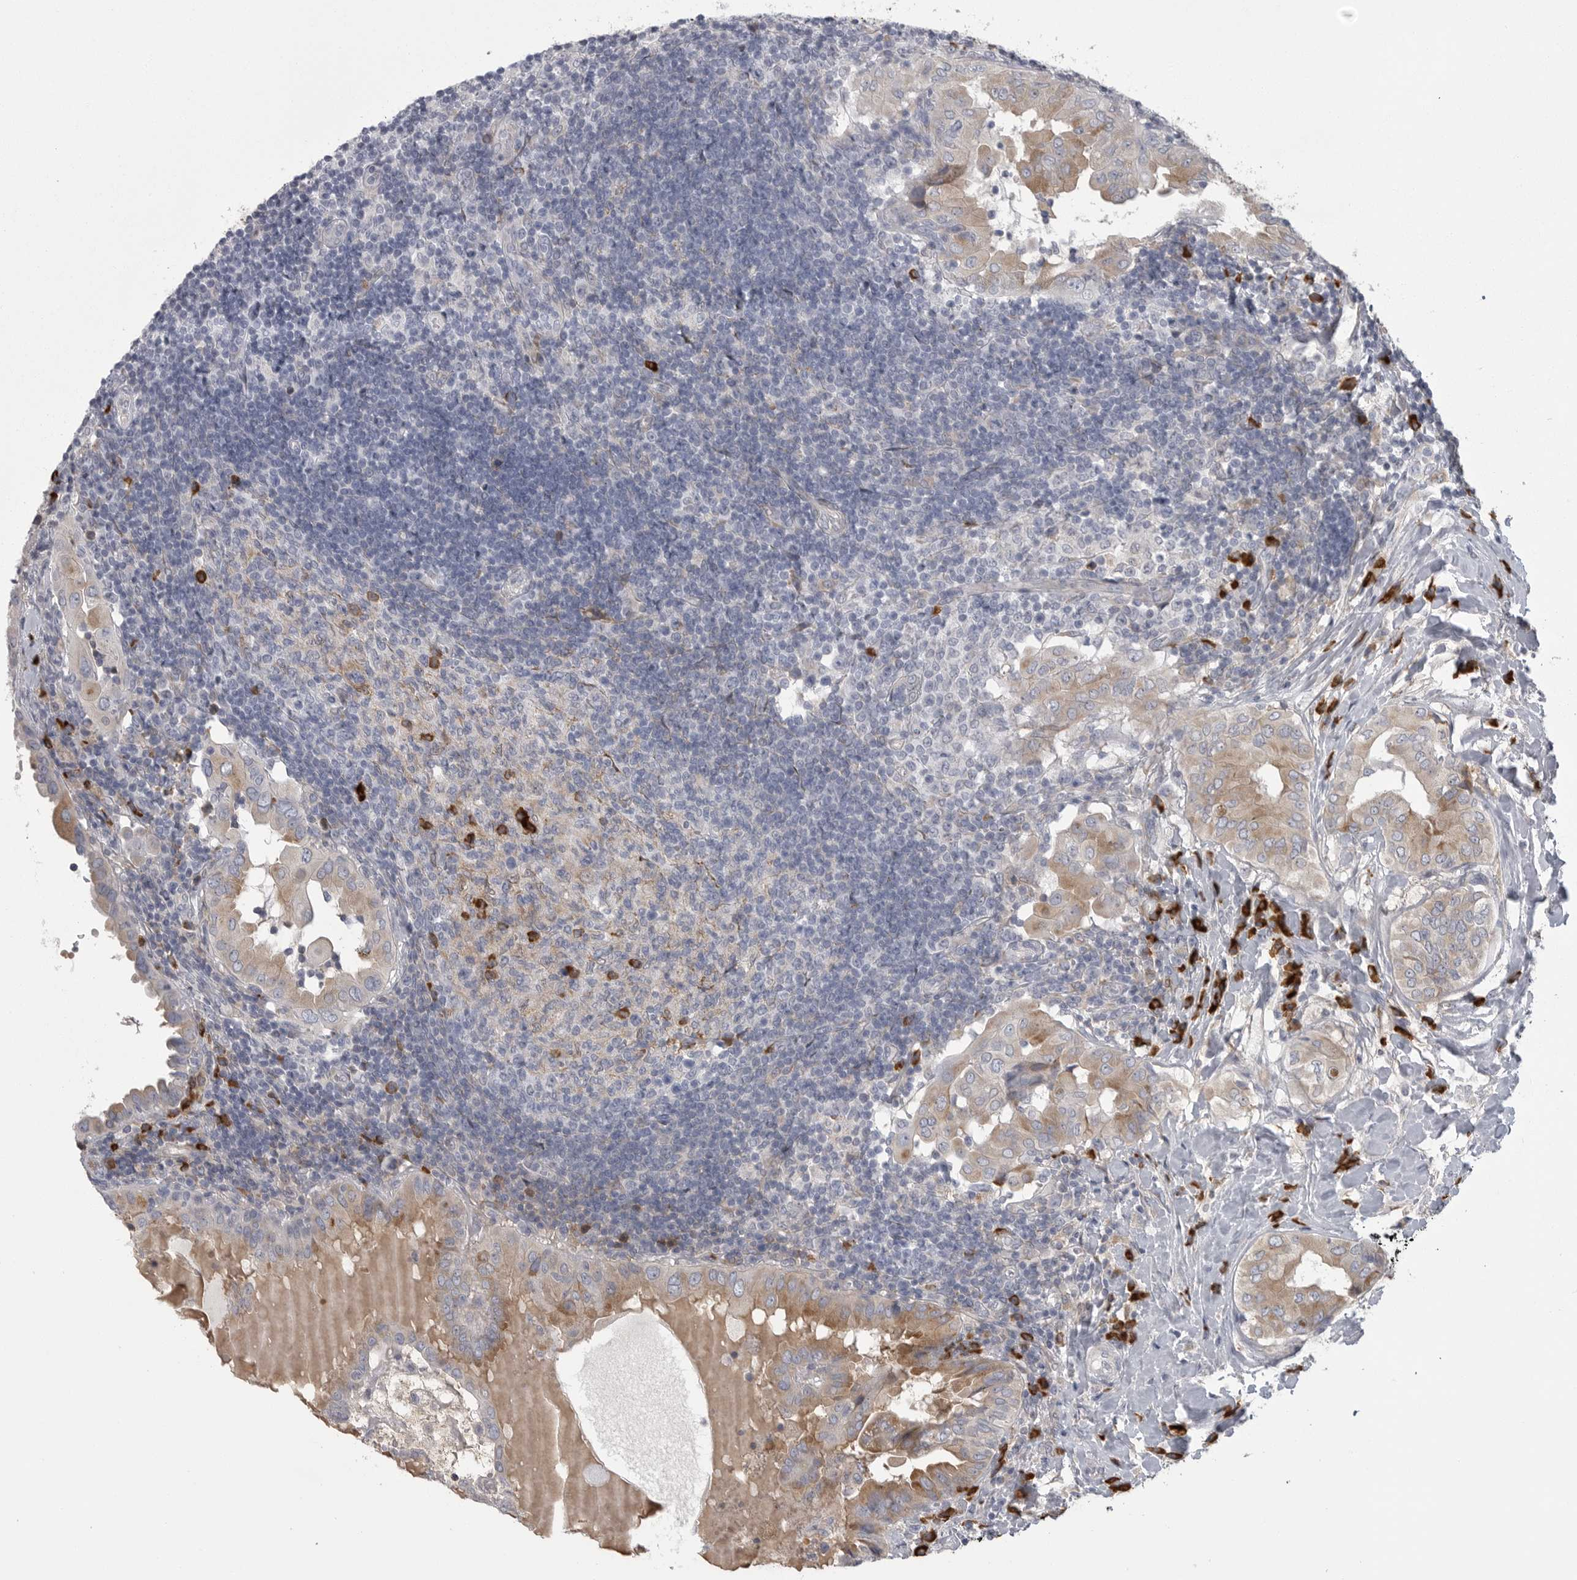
{"staining": {"intensity": "moderate", "quantity": ">75%", "location": "cytoplasmic/membranous"}, "tissue": "thyroid cancer", "cell_type": "Tumor cells", "image_type": "cancer", "snomed": [{"axis": "morphology", "description": "Papillary adenocarcinoma, NOS"}, {"axis": "topography", "description": "Thyroid gland"}], "caption": "Thyroid papillary adenocarcinoma stained with immunohistochemistry demonstrates moderate cytoplasmic/membranous expression in approximately >75% of tumor cells.", "gene": "FKBP2", "patient": {"sex": "male", "age": 33}}